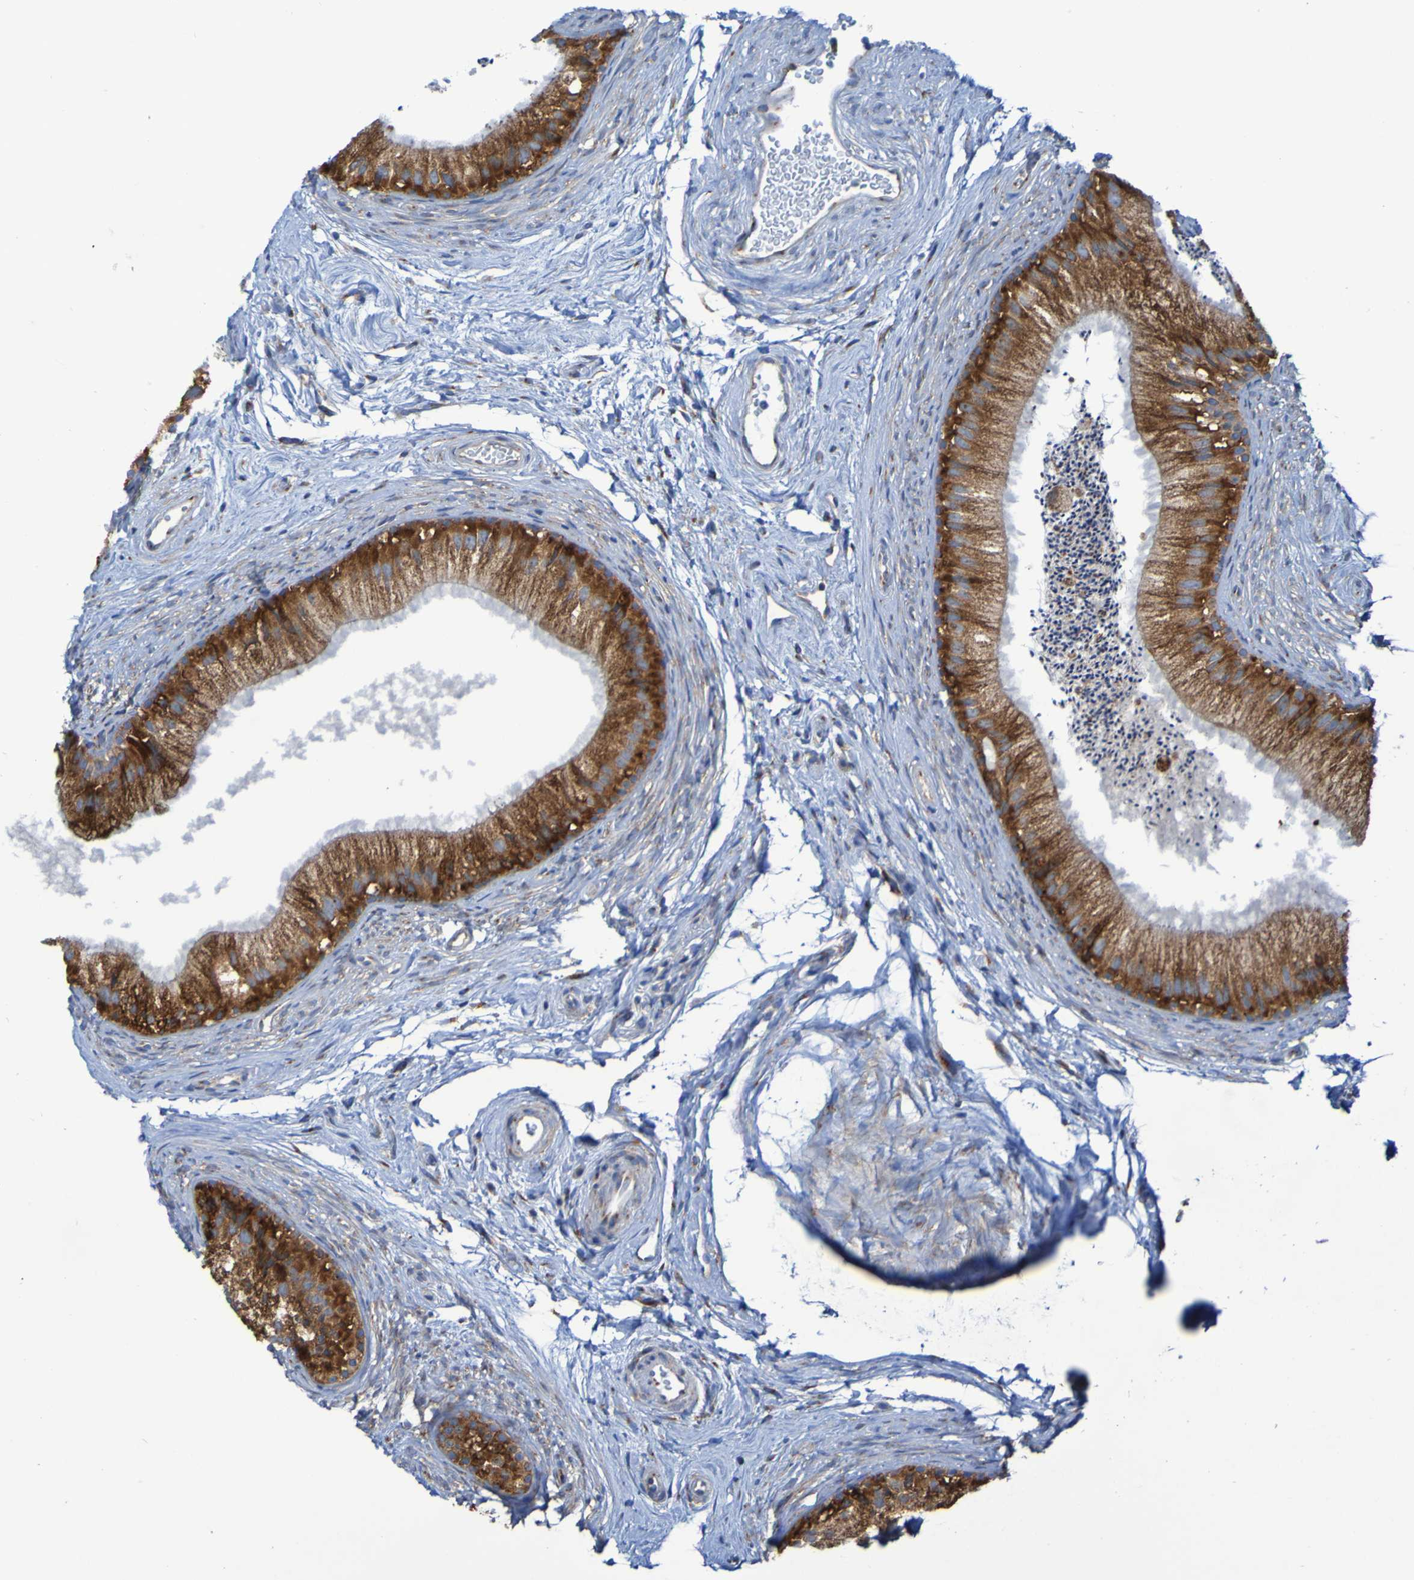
{"staining": {"intensity": "strong", "quantity": ">75%", "location": "cytoplasmic/membranous"}, "tissue": "epididymis", "cell_type": "Glandular cells", "image_type": "normal", "snomed": [{"axis": "morphology", "description": "Normal tissue, NOS"}, {"axis": "topography", "description": "Epididymis"}], "caption": "An image of epididymis stained for a protein demonstrates strong cytoplasmic/membranous brown staining in glandular cells. (Stains: DAB (3,3'-diaminobenzidine) in brown, nuclei in blue, Microscopy: brightfield microscopy at high magnification).", "gene": "FKBP3", "patient": {"sex": "male", "age": 56}}